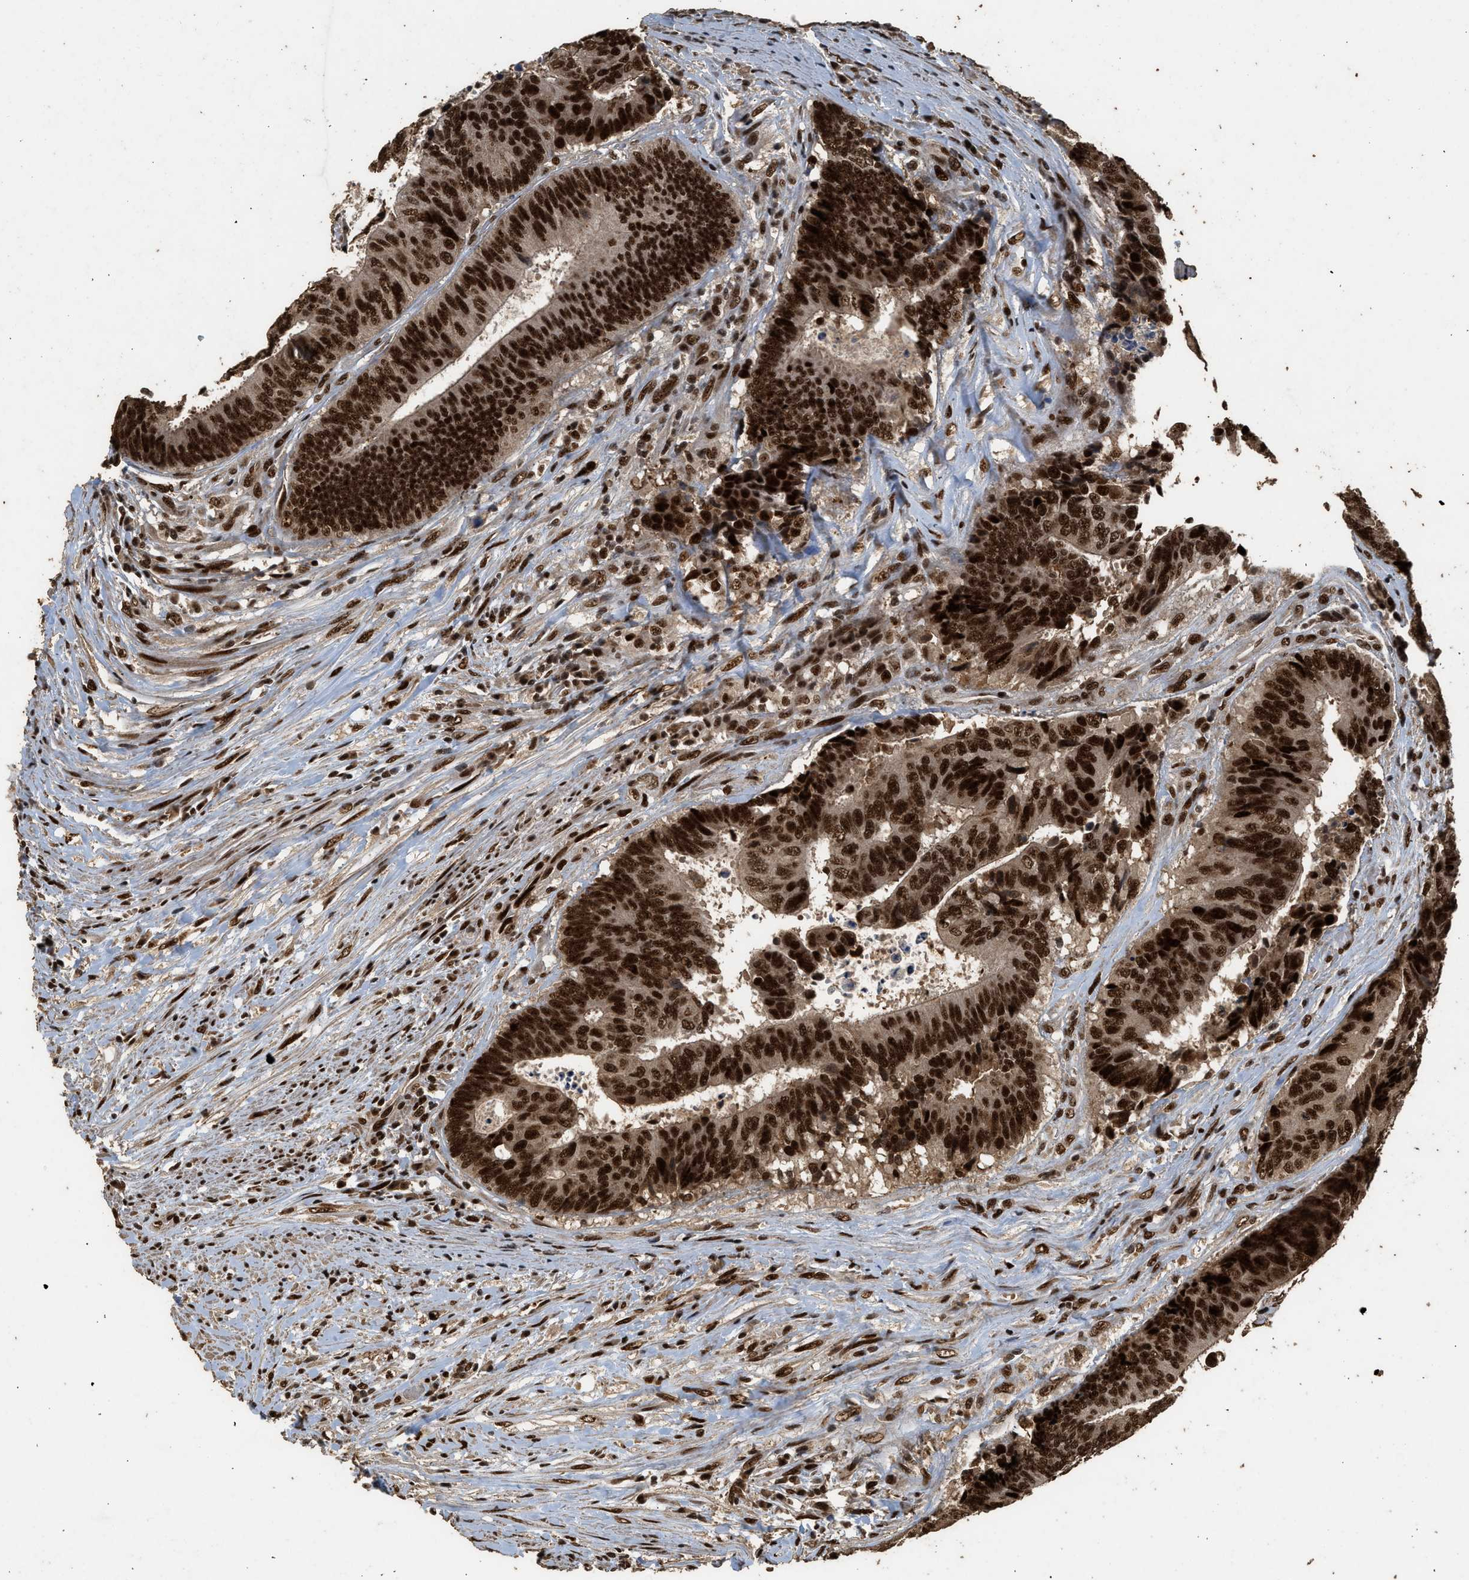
{"staining": {"intensity": "strong", "quantity": ">75%", "location": "cytoplasmic/membranous,nuclear"}, "tissue": "colorectal cancer", "cell_type": "Tumor cells", "image_type": "cancer", "snomed": [{"axis": "morphology", "description": "Adenocarcinoma, NOS"}, {"axis": "topography", "description": "Rectum"}], "caption": "Tumor cells display strong cytoplasmic/membranous and nuclear positivity in about >75% of cells in colorectal adenocarcinoma. Nuclei are stained in blue.", "gene": "PPP4R3B", "patient": {"sex": "male", "age": 72}}